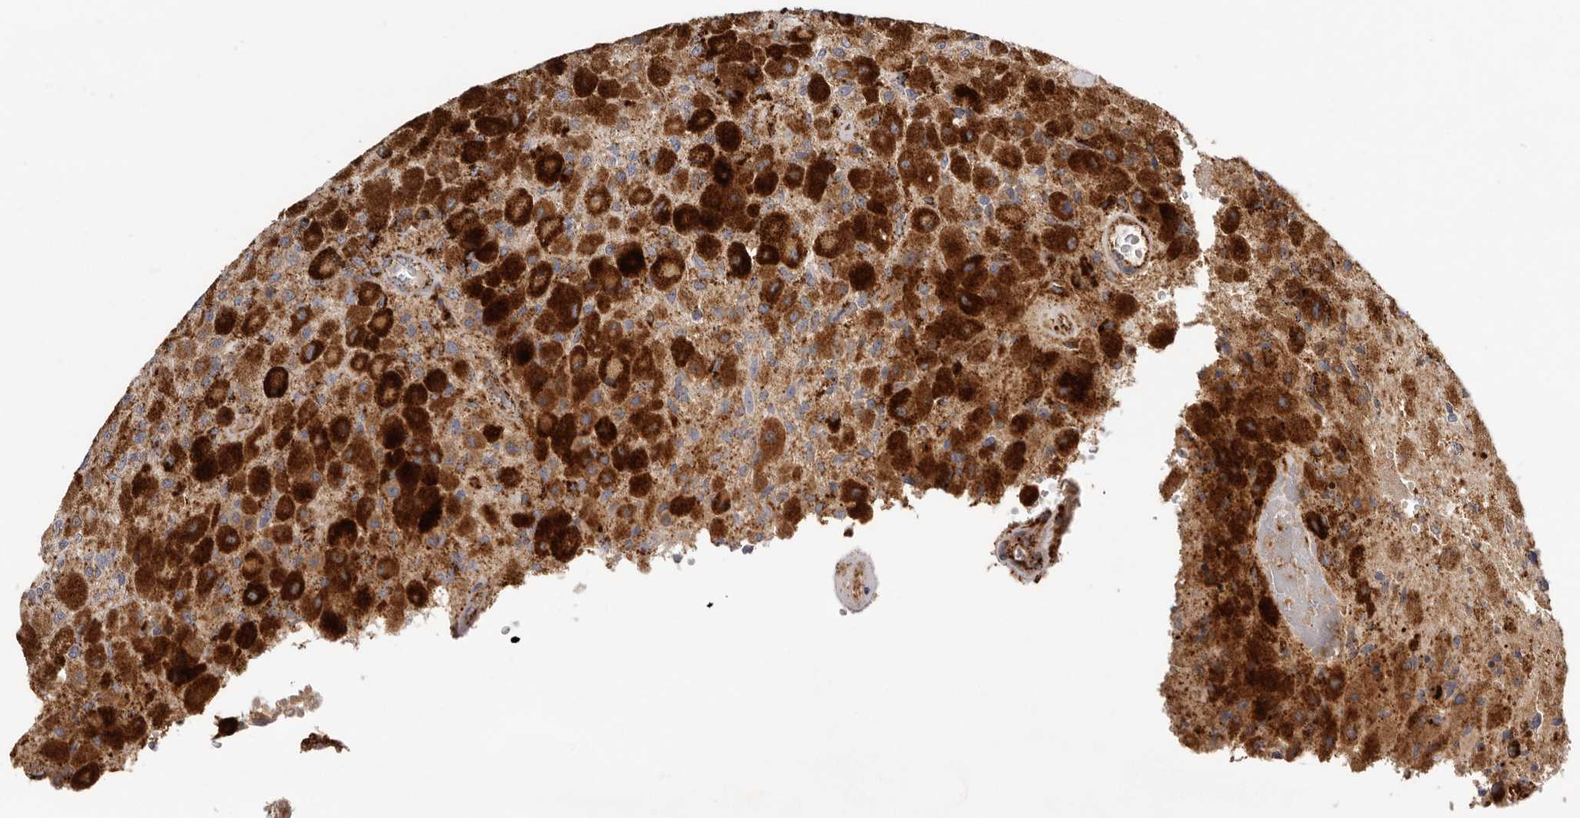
{"staining": {"intensity": "strong", "quantity": ">75%", "location": "cytoplasmic/membranous"}, "tissue": "glioma", "cell_type": "Tumor cells", "image_type": "cancer", "snomed": [{"axis": "morphology", "description": "Normal tissue, NOS"}, {"axis": "morphology", "description": "Glioma, malignant, High grade"}, {"axis": "topography", "description": "Cerebral cortex"}], "caption": "The immunohistochemical stain highlights strong cytoplasmic/membranous staining in tumor cells of malignant high-grade glioma tissue.", "gene": "GRN", "patient": {"sex": "male", "age": 77}}